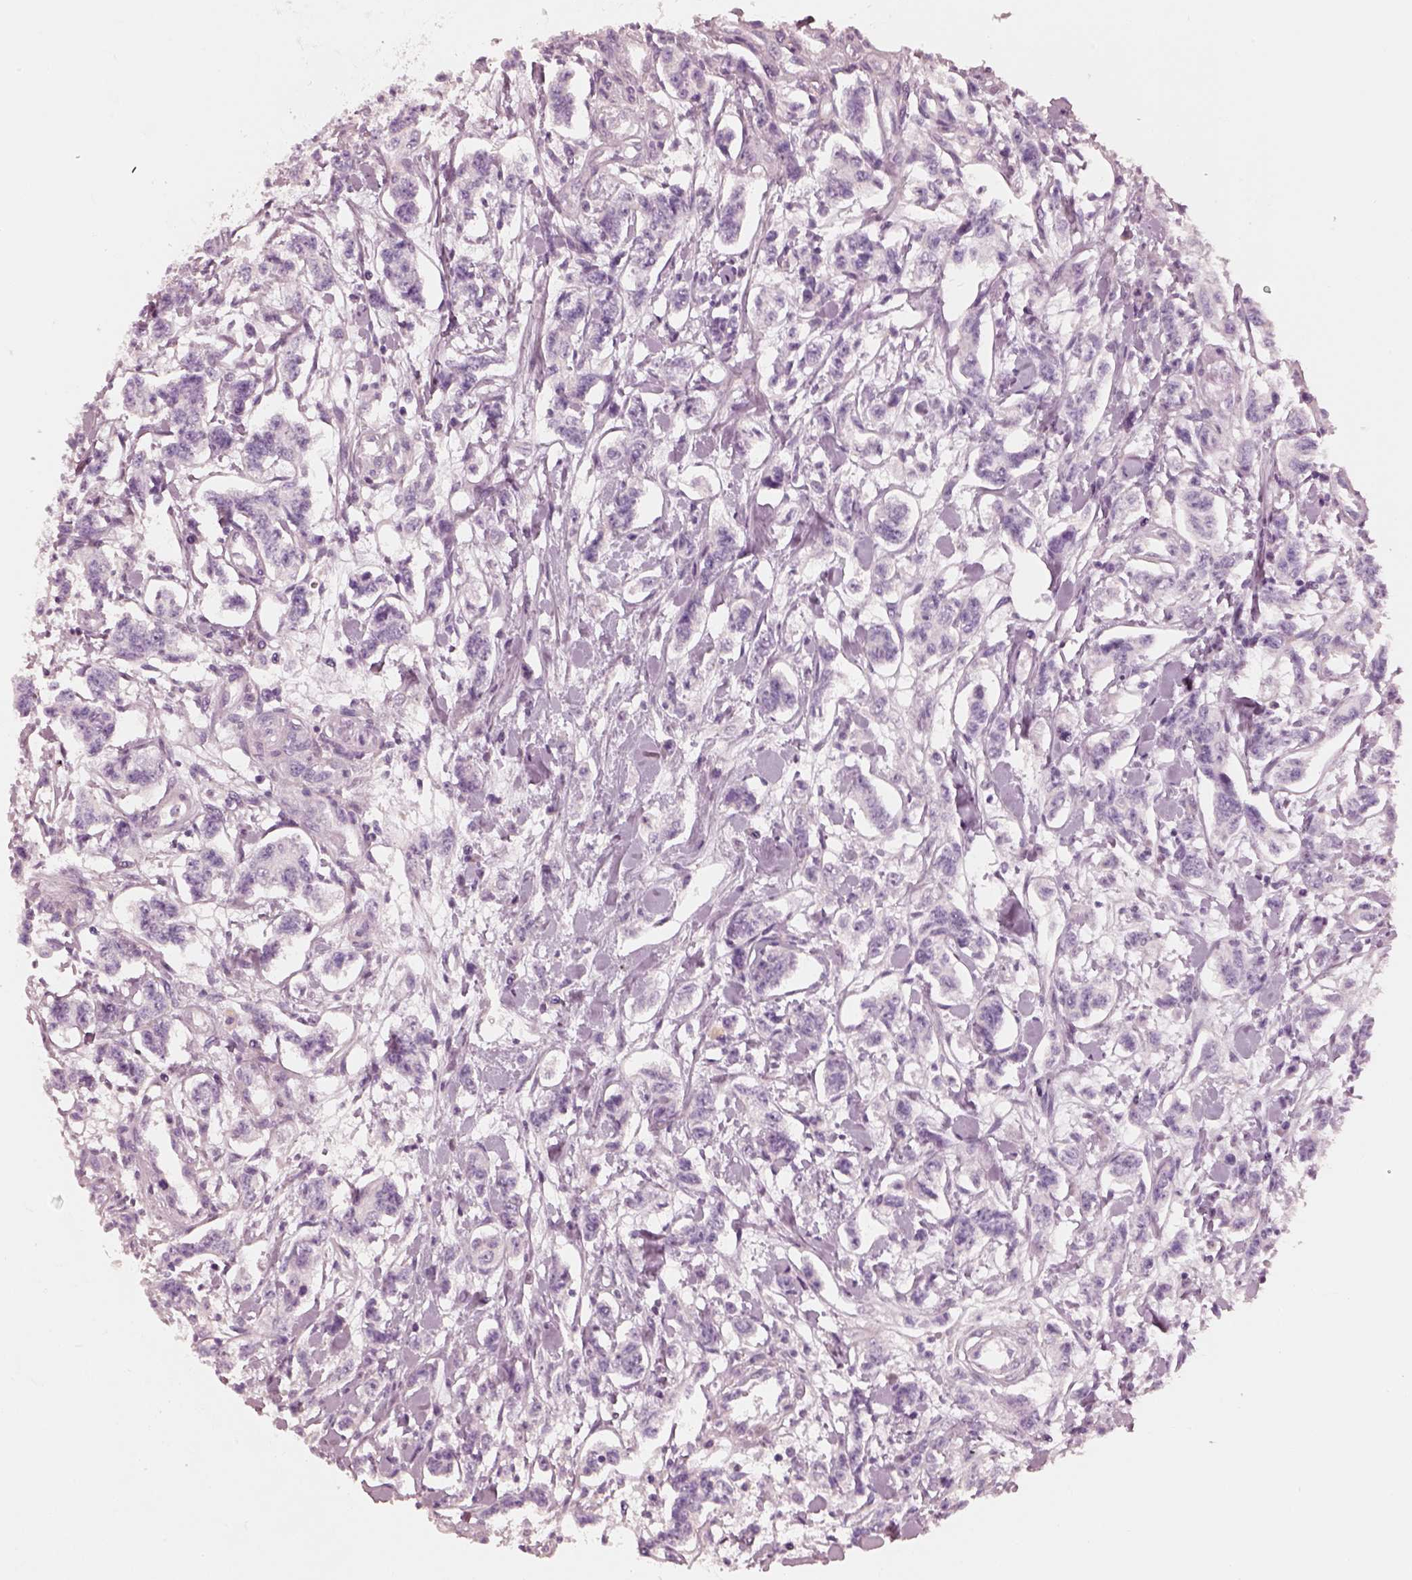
{"staining": {"intensity": "negative", "quantity": "none", "location": "none"}, "tissue": "carcinoid", "cell_type": "Tumor cells", "image_type": "cancer", "snomed": [{"axis": "morphology", "description": "Carcinoid, malignant, NOS"}, {"axis": "topography", "description": "Kidney"}], "caption": "There is no significant positivity in tumor cells of carcinoid. (Brightfield microscopy of DAB immunohistochemistry at high magnification).", "gene": "RS1", "patient": {"sex": "female", "age": 41}}